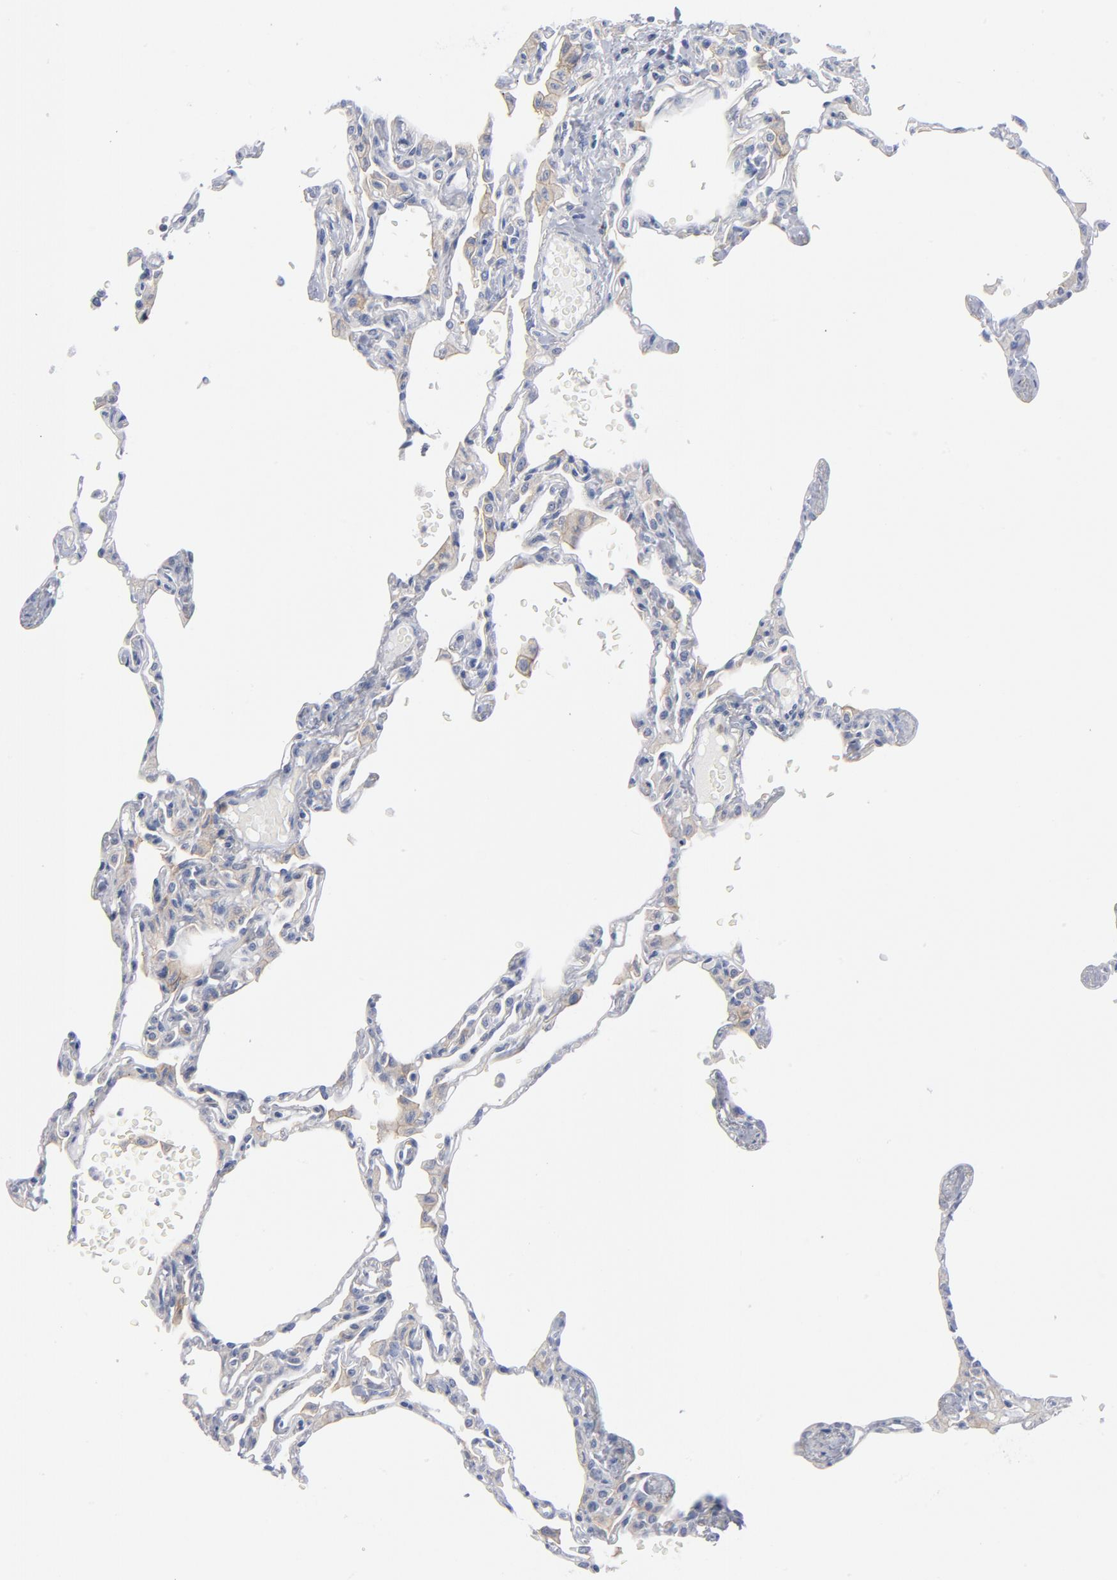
{"staining": {"intensity": "negative", "quantity": "none", "location": "none"}, "tissue": "lung", "cell_type": "Alveolar cells", "image_type": "normal", "snomed": [{"axis": "morphology", "description": "Normal tissue, NOS"}, {"axis": "topography", "description": "Lung"}], "caption": "The micrograph exhibits no staining of alveolar cells in unremarkable lung.", "gene": "CD86", "patient": {"sex": "female", "age": 49}}